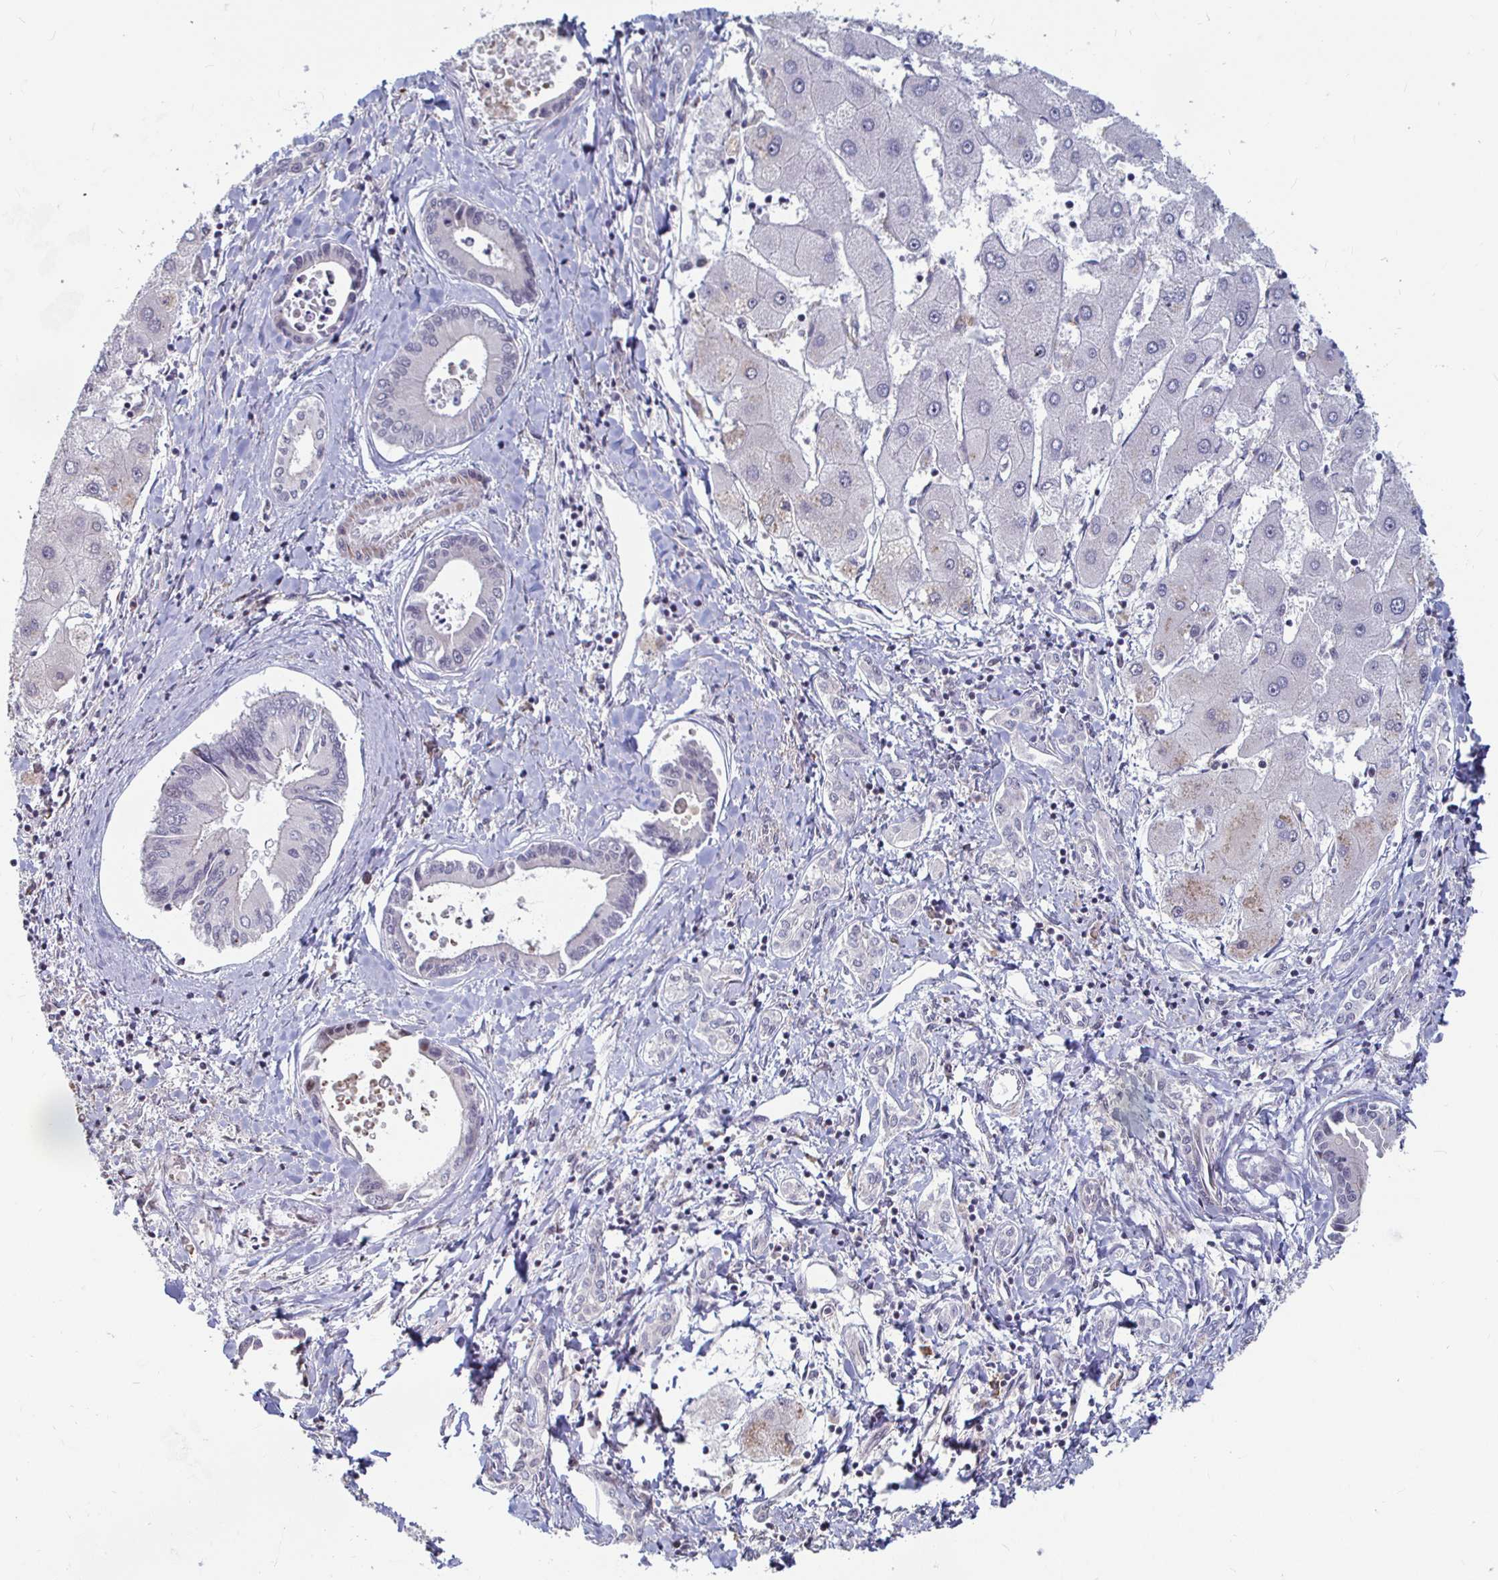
{"staining": {"intensity": "negative", "quantity": "none", "location": "none"}, "tissue": "liver cancer", "cell_type": "Tumor cells", "image_type": "cancer", "snomed": [{"axis": "morphology", "description": "Cholangiocarcinoma"}, {"axis": "topography", "description": "Liver"}], "caption": "Human liver cancer (cholangiocarcinoma) stained for a protein using IHC reveals no expression in tumor cells.", "gene": "CAPN11", "patient": {"sex": "male", "age": 66}}